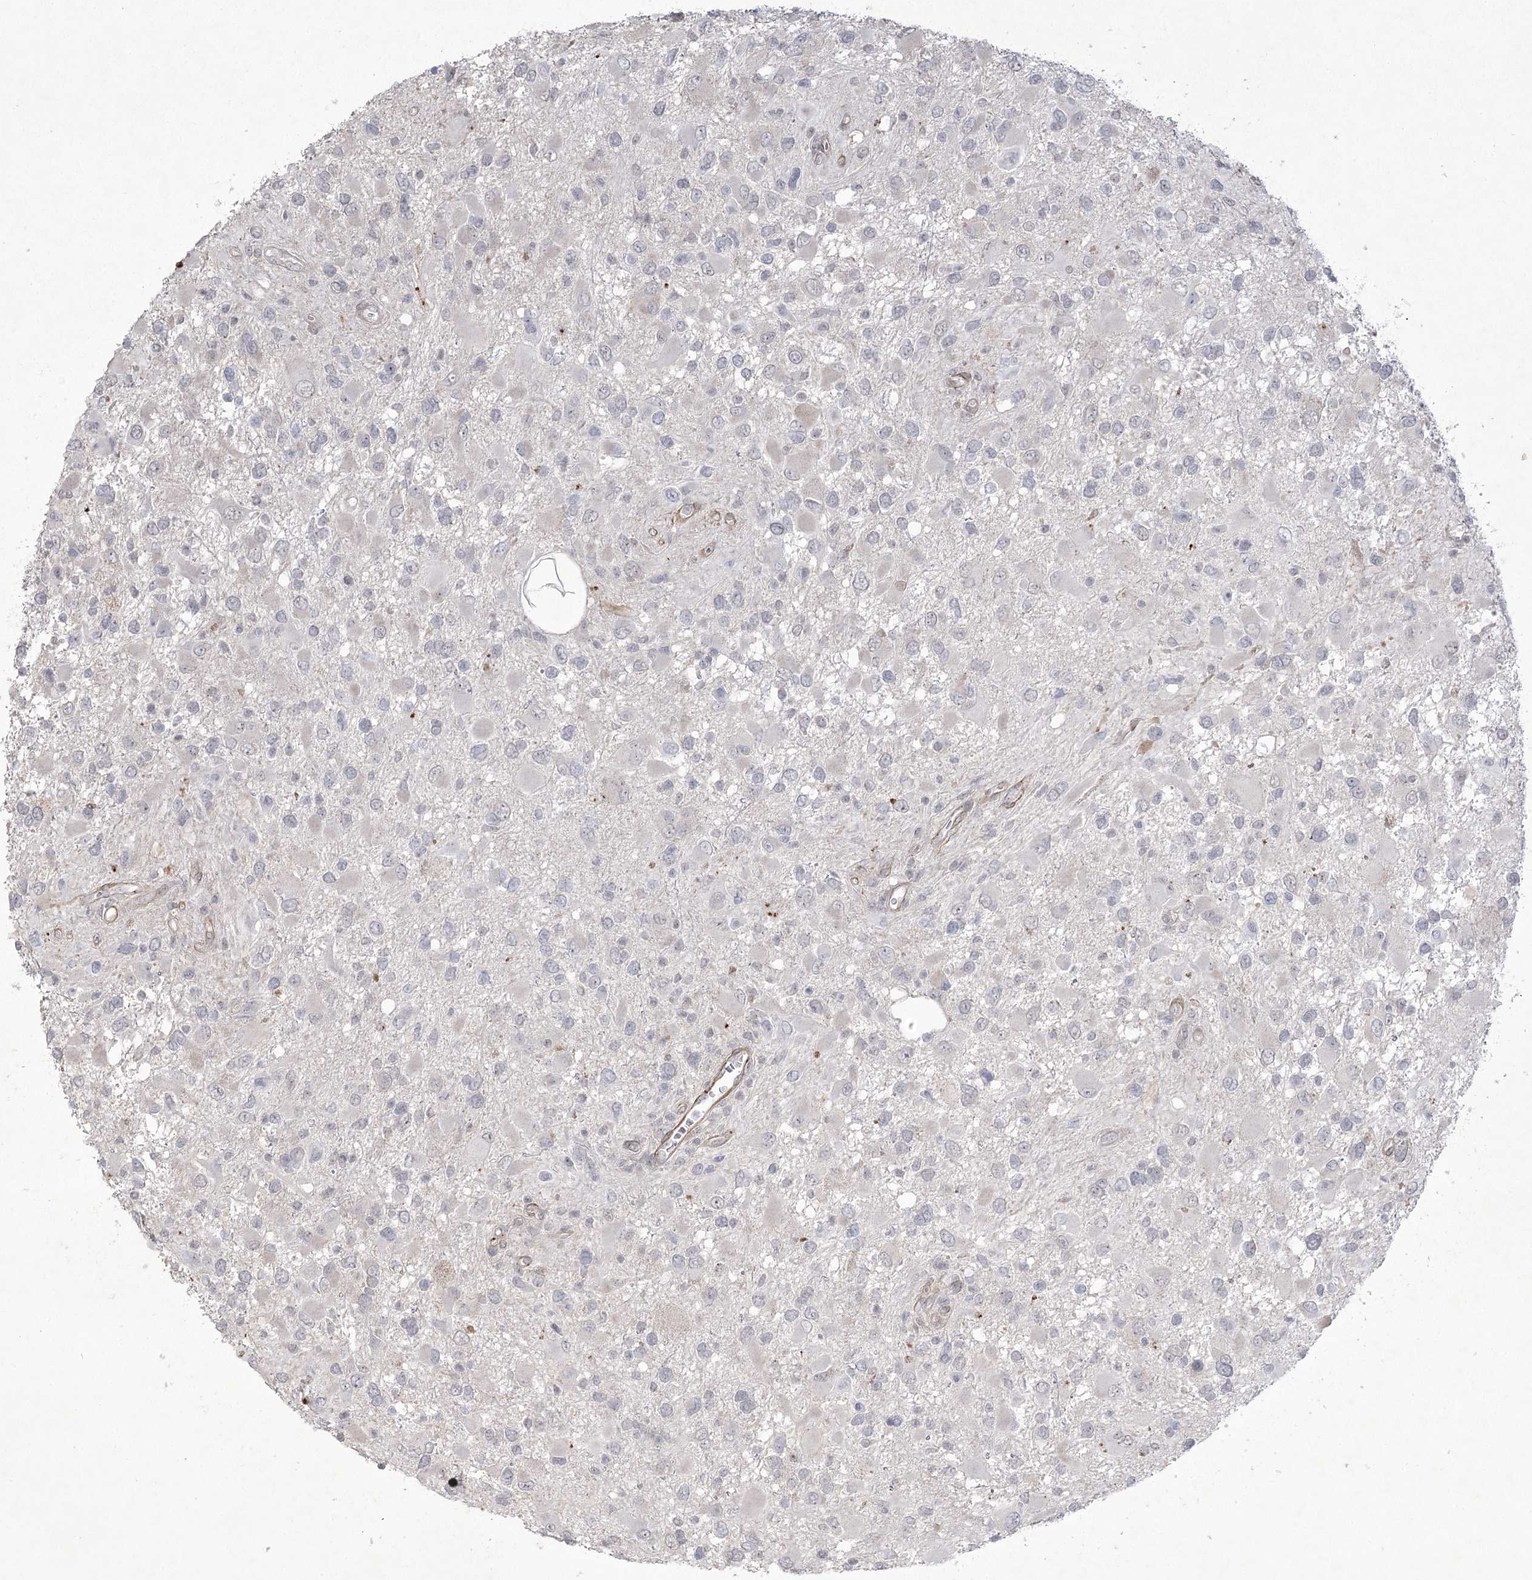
{"staining": {"intensity": "negative", "quantity": "none", "location": "none"}, "tissue": "glioma", "cell_type": "Tumor cells", "image_type": "cancer", "snomed": [{"axis": "morphology", "description": "Glioma, malignant, High grade"}, {"axis": "topography", "description": "Brain"}], "caption": "IHC image of human malignant high-grade glioma stained for a protein (brown), which reveals no staining in tumor cells.", "gene": "AMTN", "patient": {"sex": "male", "age": 53}}